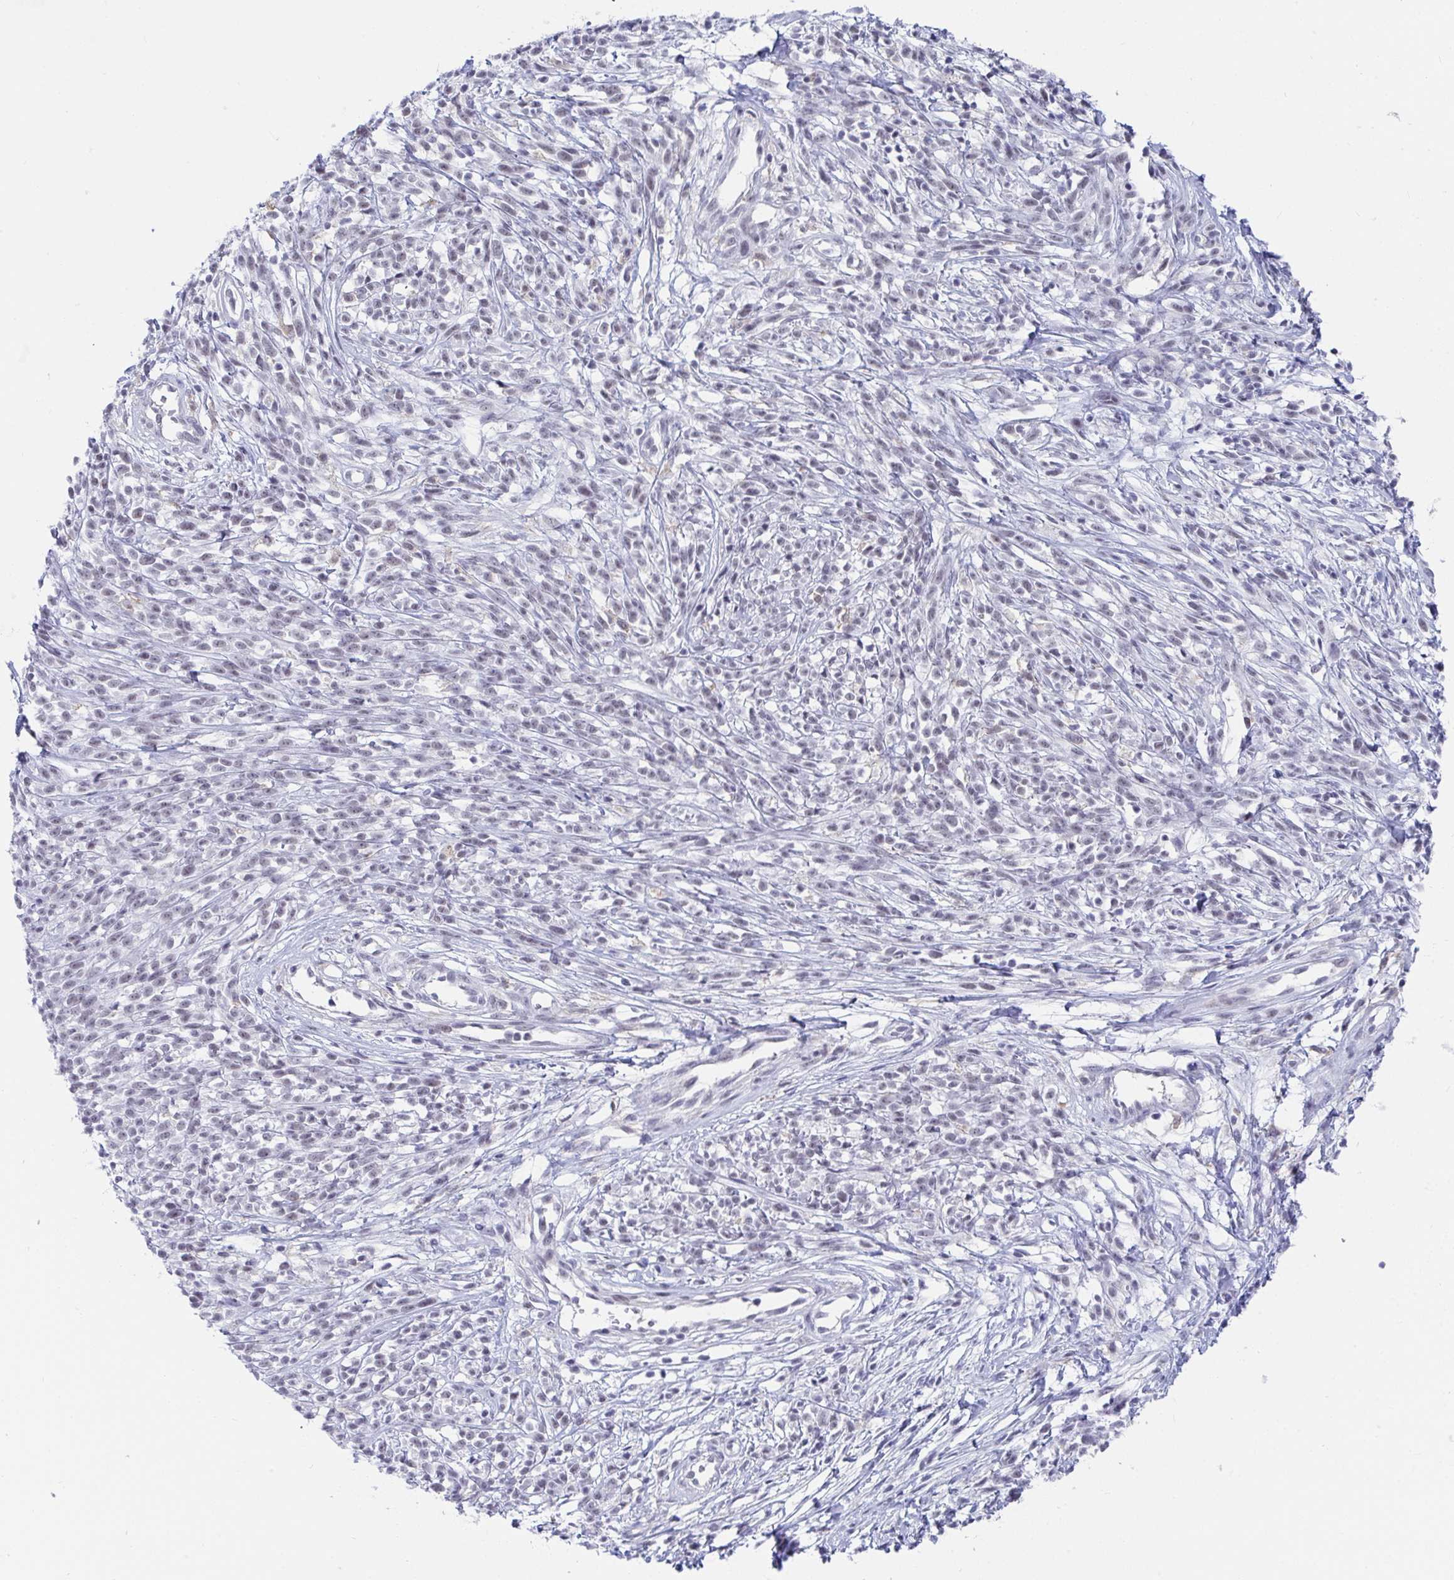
{"staining": {"intensity": "weak", "quantity": "25%-75%", "location": "nuclear"}, "tissue": "melanoma", "cell_type": "Tumor cells", "image_type": "cancer", "snomed": [{"axis": "morphology", "description": "Malignant melanoma, NOS"}, {"axis": "topography", "description": "Skin"}, {"axis": "topography", "description": "Skin of trunk"}], "caption": "This histopathology image shows immunohistochemistry (IHC) staining of human melanoma, with low weak nuclear positivity in approximately 25%-75% of tumor cells.", "gene": "DAOA", "patient": {"sex": "male", "age": 74}}